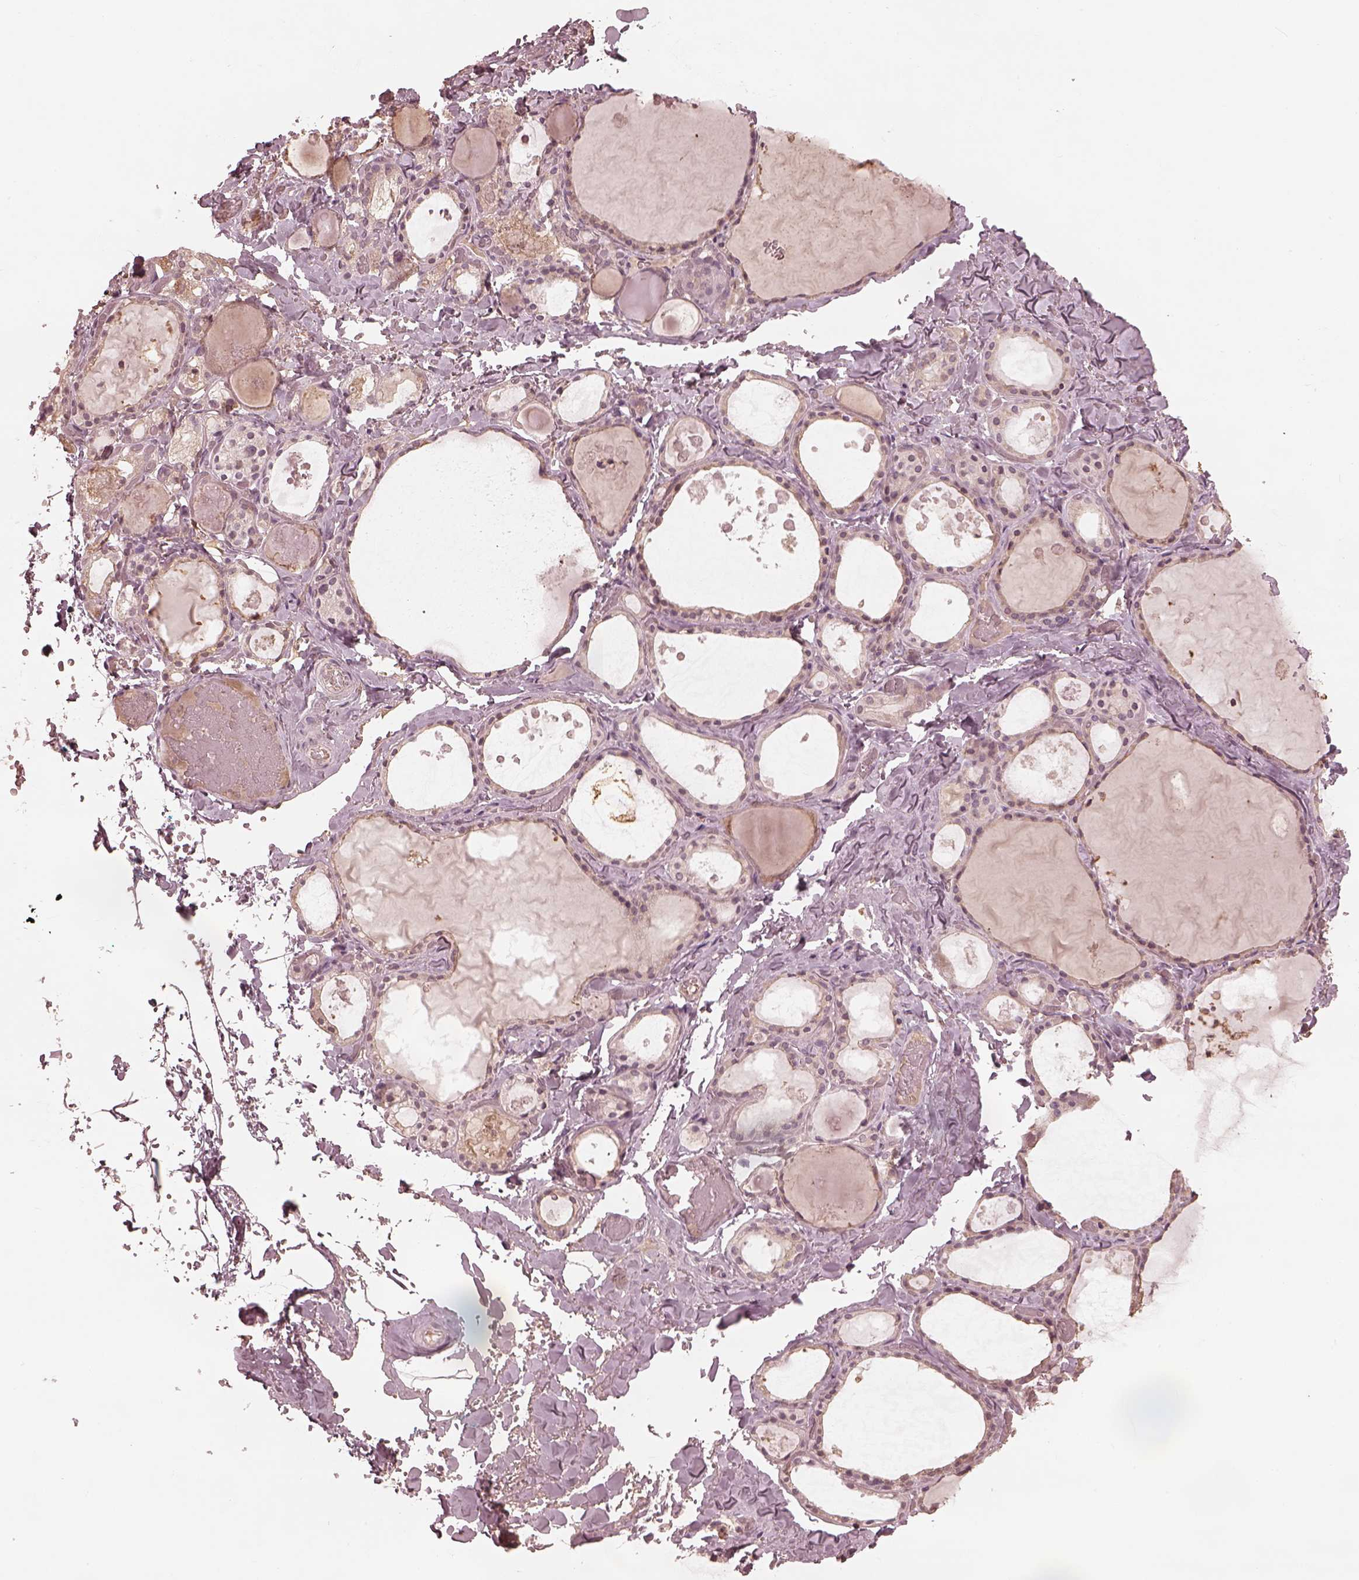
{"staining": {"intensity": "negative", "quantity": "none", "location": "none"}, "tissue": "thyroid gland", "cell_type": "Glandular cells", "image_type": "normal", "snomed": [{"axis": "morphology", "description": "Normal tissue, NOS"}, {"axis": "topography", "description": "Thyroid gland"}], "caption": "Immunohistochemical staining of benign thyroid gland demonstrates no significant staining in glandular cells. Nuclei are stained in blue.", "gene": "CALR3", "patient": {"sex": "male", "age": 56}}